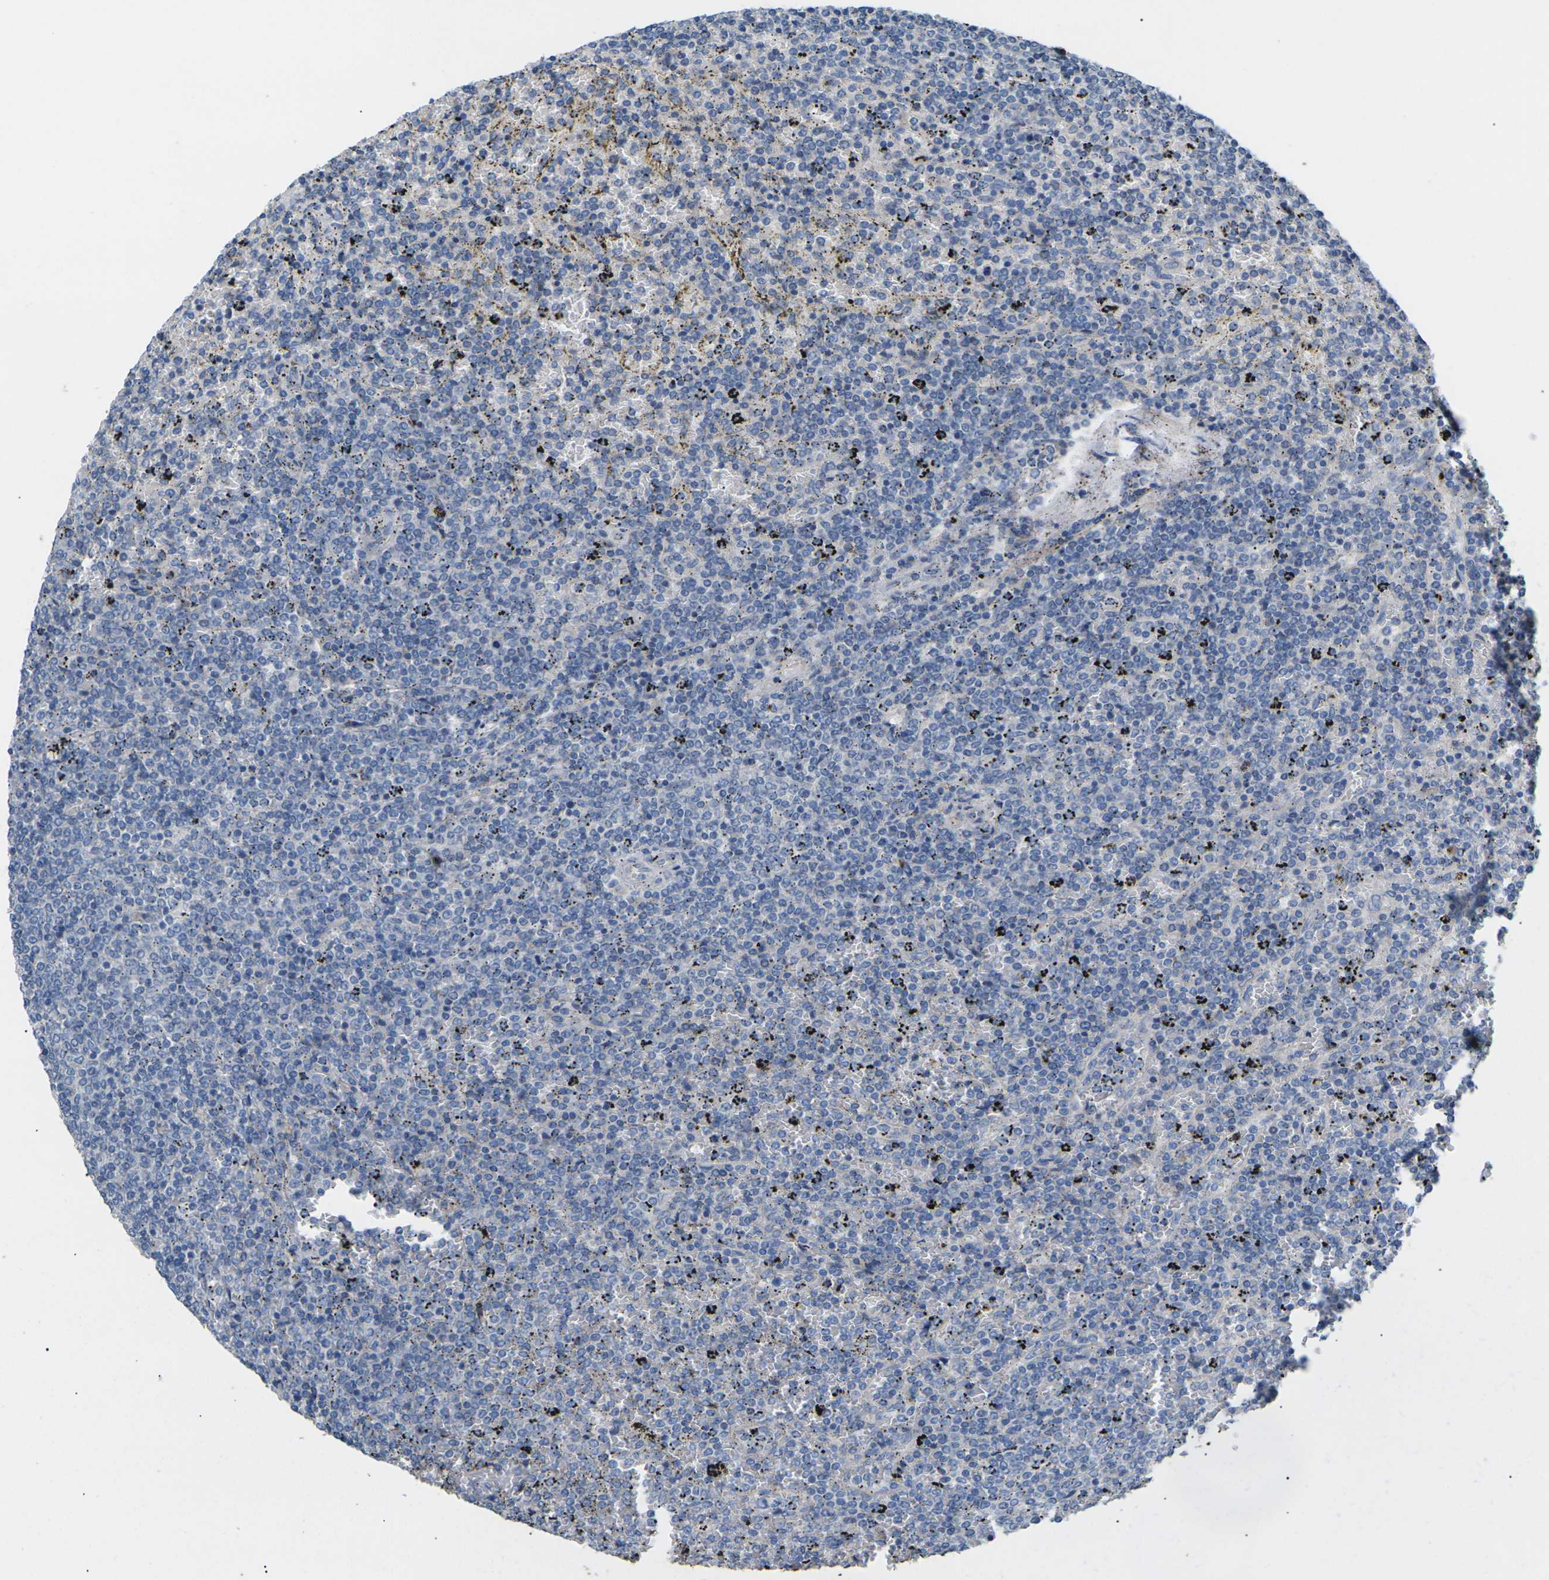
{"staining": {"intensity": "negative", "quantity": "none", "location": "none"}, "tissue": "lymphoma", "cell_type": "Tumor cells", "image_type": "cancer", "snomed": [{"axis": "morphology", "description": "Malignant lymphoma, non-Hodgkin's type, Low grade"}, {"axis": "topography", "description": "Spleen"}], "caption": "This is an immunohistochemistry micrograph of malignant lymphoma, non-Hodgkin's type (low-grade). There is no staining in tumor cells.", "gene": "KLHDC8B", "patient": {"sex": "female", "age": 77}}